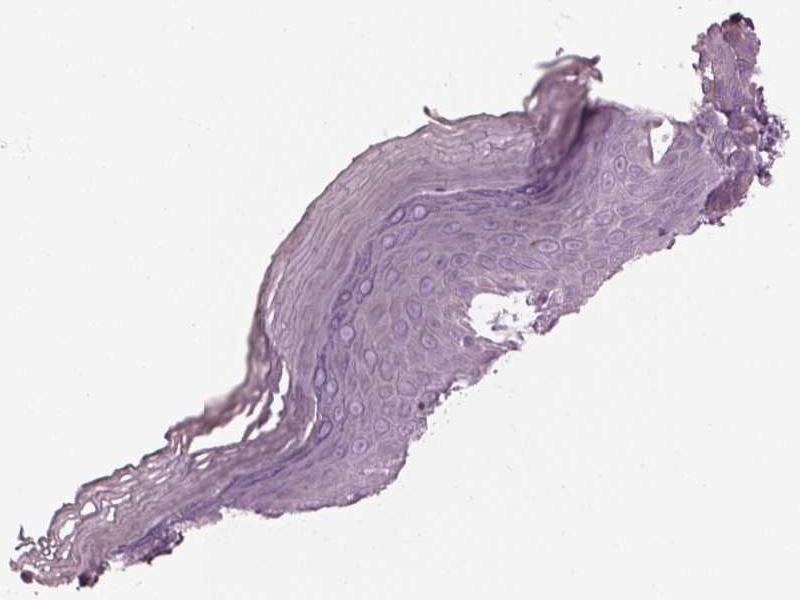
{"staining": {"intensity": "negative", "quantity": "none", "location": "none"}, "tissue": "skin", "cell_type": "Epidermal cells", "image_type": "normal", "snomed": [{"axis": "morphology", "description": "Normal tissue, NOS"}, {"axis": "topography", "description": "Anal"}], "caption": "A high-resolution image shows IHC staining of benign skin, which demonstrates no significant staining in epidermal cells.", "gene": "ENSG00000289258", "patient": {"sex": "male", "age": 53}}